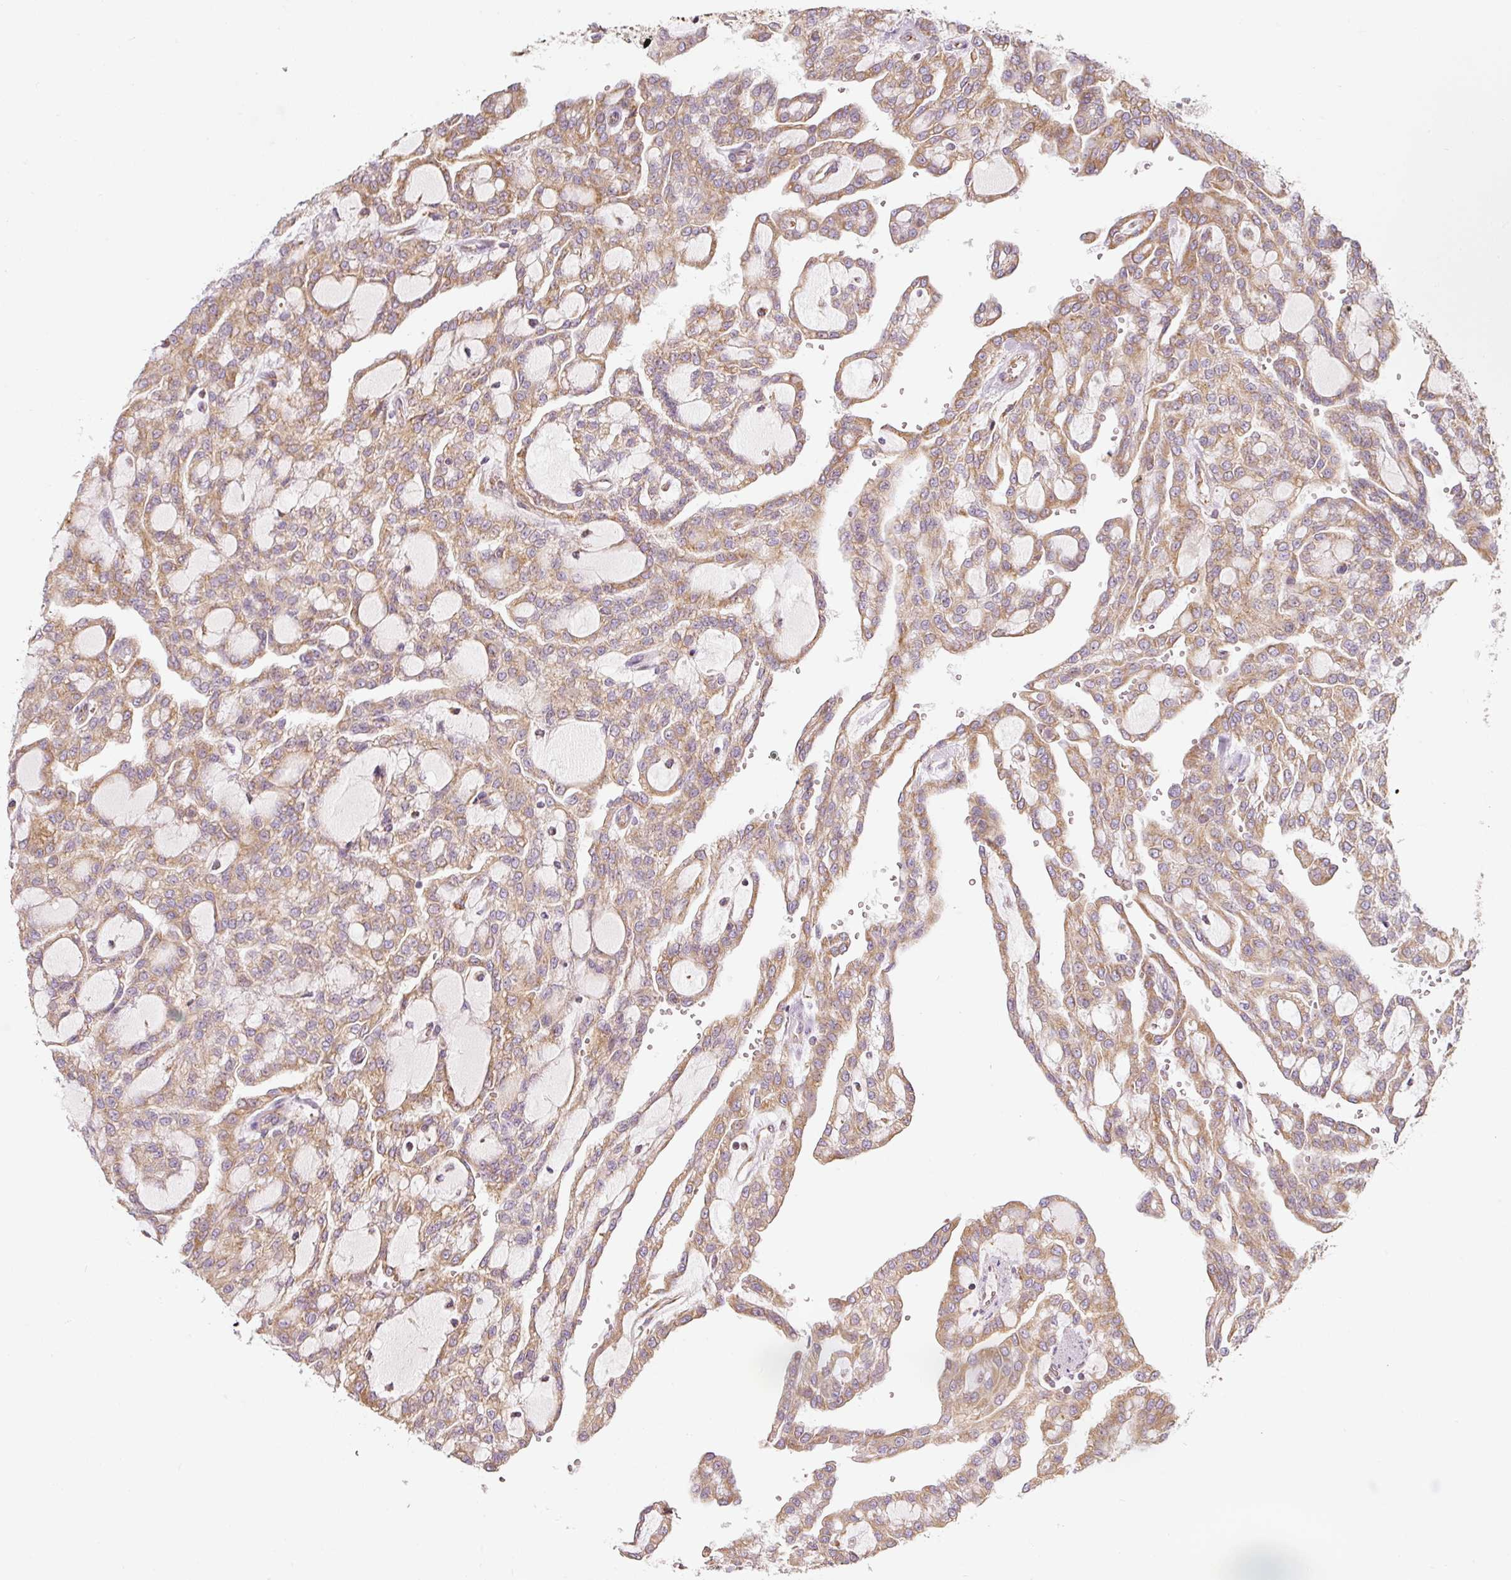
{"staining": {"intensity": "moderate", "quantity": ">75%", "location": "cytoplasmic/membranous"}, "tissue": "renal cancer", "cell_type": "Tumor cells", "image_type": "cancer", "snomed": [{"axis": "morphology", "description": "Adenocarcinoma, NOS"}, {"axis": "topography", "description": "Kidney"}], "caption": "This histopathology image reveals immunohistochemistry (IHC) staining of human adenocarcinoma (renal), with medium moderate cytoplasmic/membranous expression in approximately >75% of tumor cells.", "gene": "MORN4", "patient": {"sex": "male", "age": 63}}